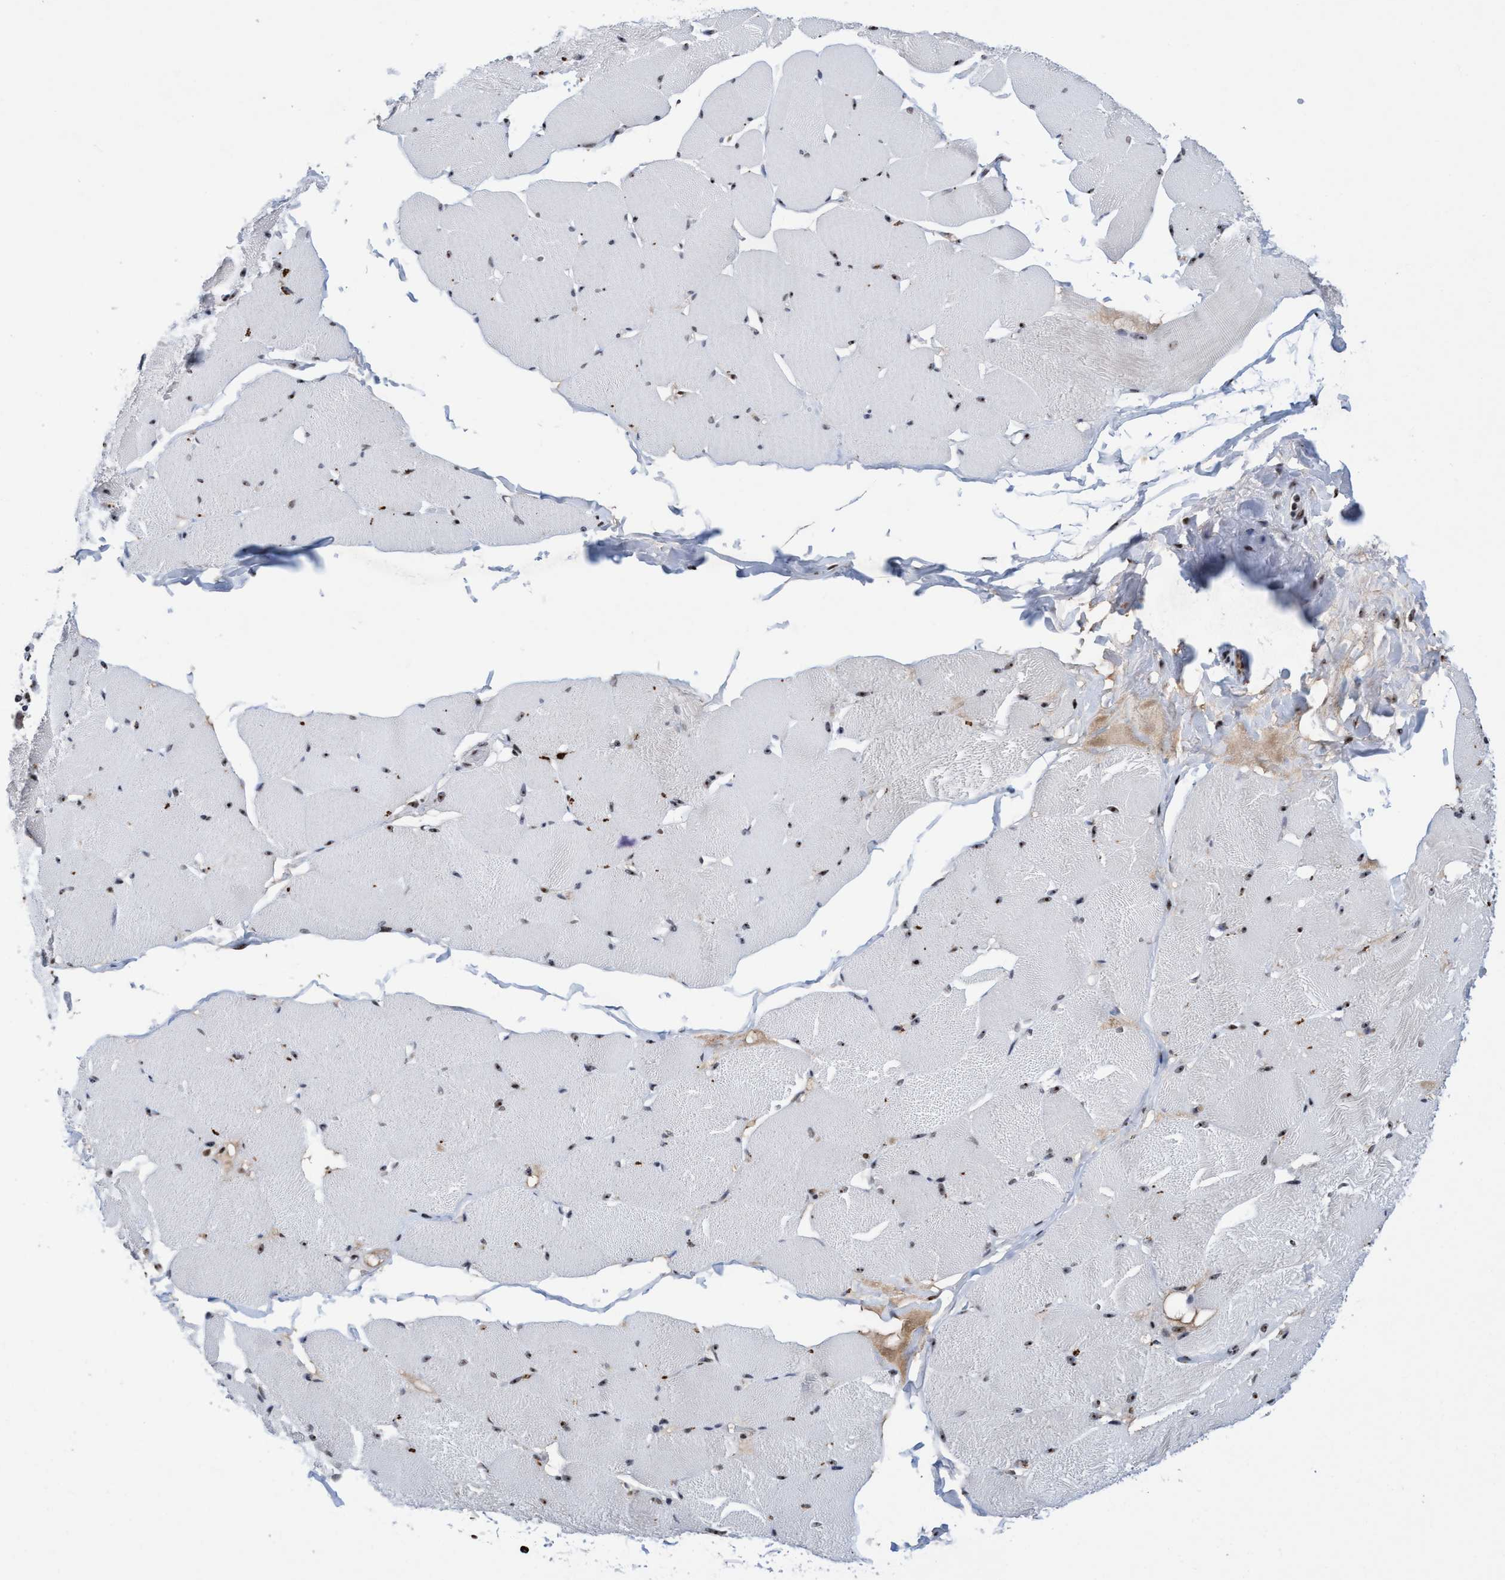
{"staining": {"intensity": "moderate", "quantity": ">75%", "location": "nuclear"}, "tissue": "skeletal muscle", "cell_type": "Myocytes", "image_type": "normal", "snomed": [{"axis": "morphology", "description": "Normal tissue, NOS"}, {"axis": "topography", "description": "Skin"}, {"axis": "topography", "description": "Skeletal muscle"}], "caption": "An image showing moderate nuclear expression in approximately >75% of myocytes in benign skeletal muscle, as visualized by brown immunohistochemical staining.", "gene": "EFCAB10", "patient": {"sex": "male", "age": 83}}